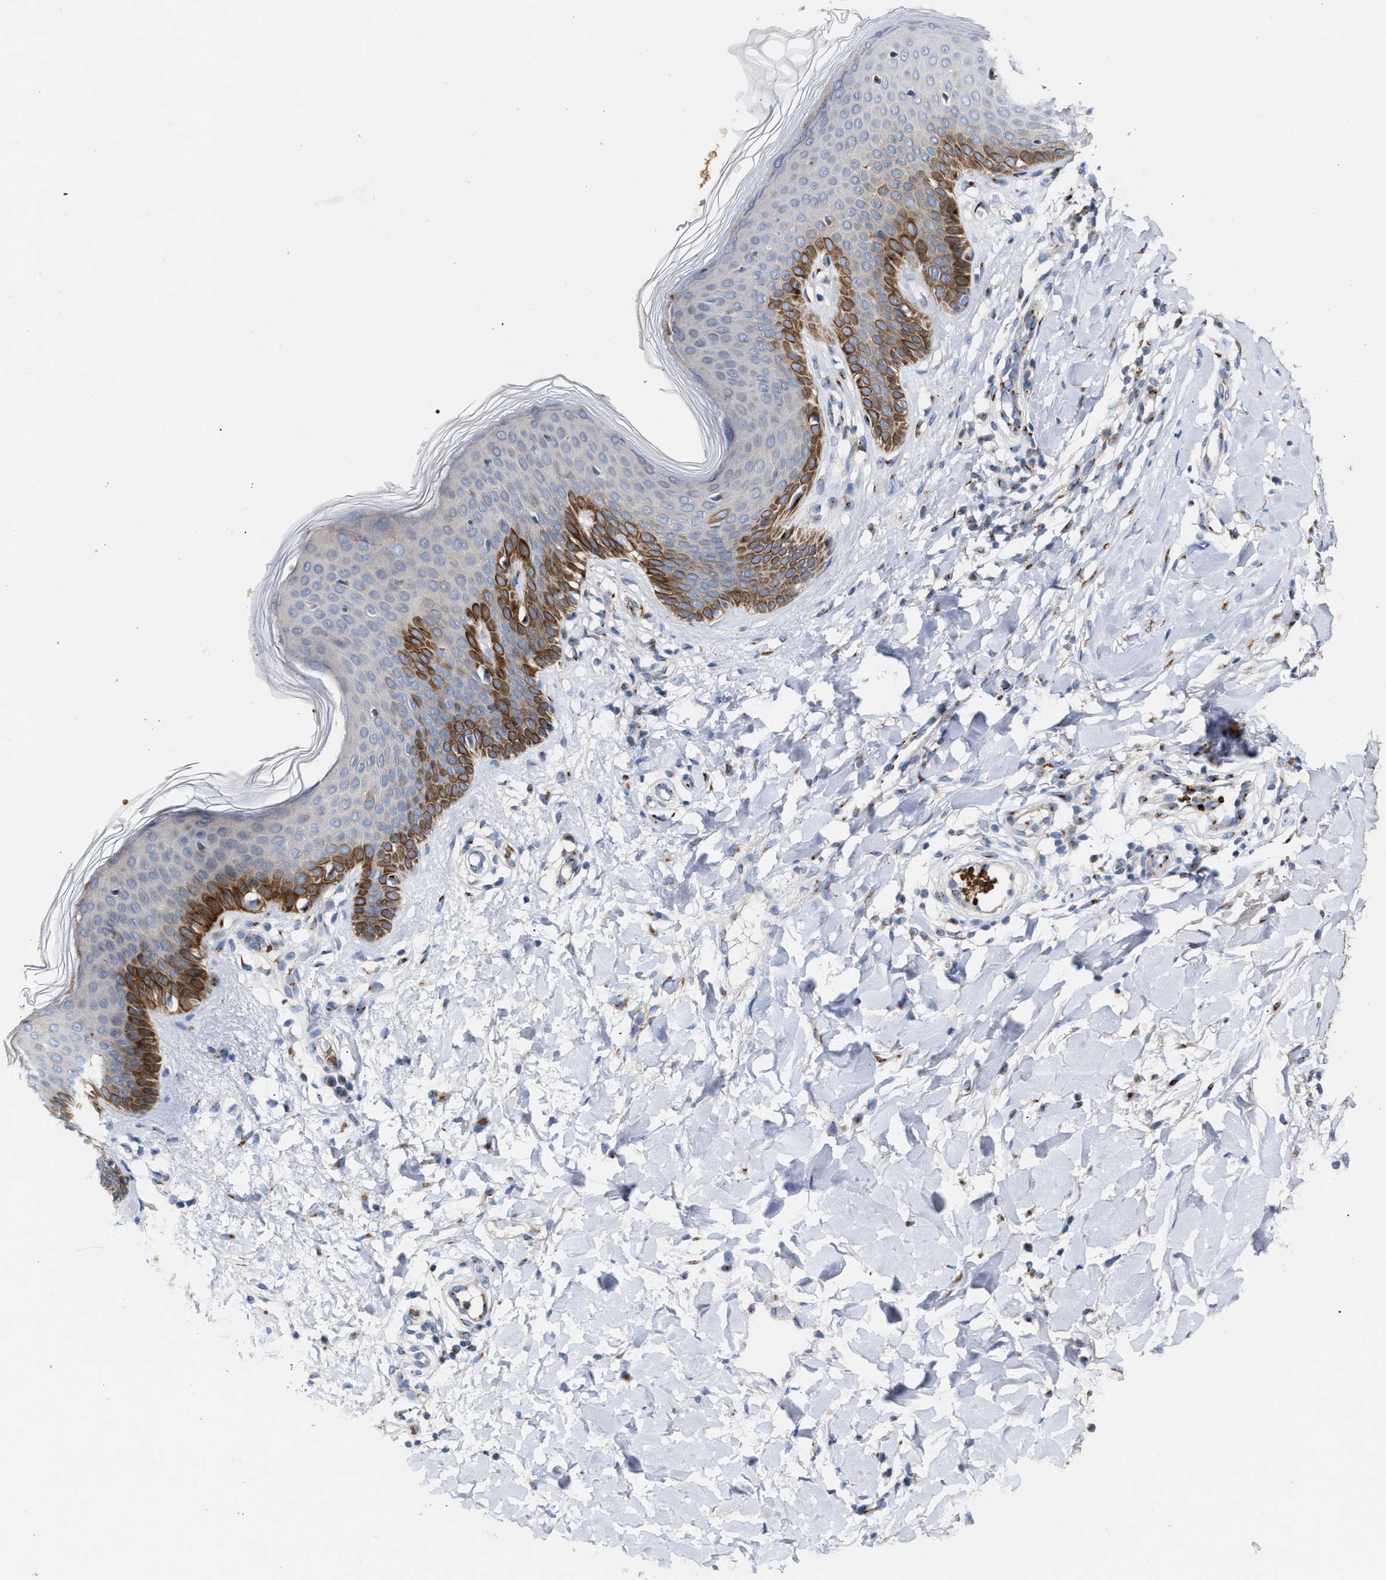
{"staining": {"intensity": "moderate", "quantity": "<25%", "location": "cytoplasmic/membranous"}, "tissue": "skin", "cell_type": "Fibroblasts", "image_type": "normal", "snomed": [{"axis": "morphology", "description": "Normal tissue, NOS"}, {"axis": "topography", "description": "Skin"}], "caption": "Protein expression by immunohistochemistry (IHC) shows moderate cytoplasmic/membranous expression in approximately <25% of fibroblasts in unremarkable skin.", "gene": "CCL2", "patient": {"sex": "male", "age": 41}}